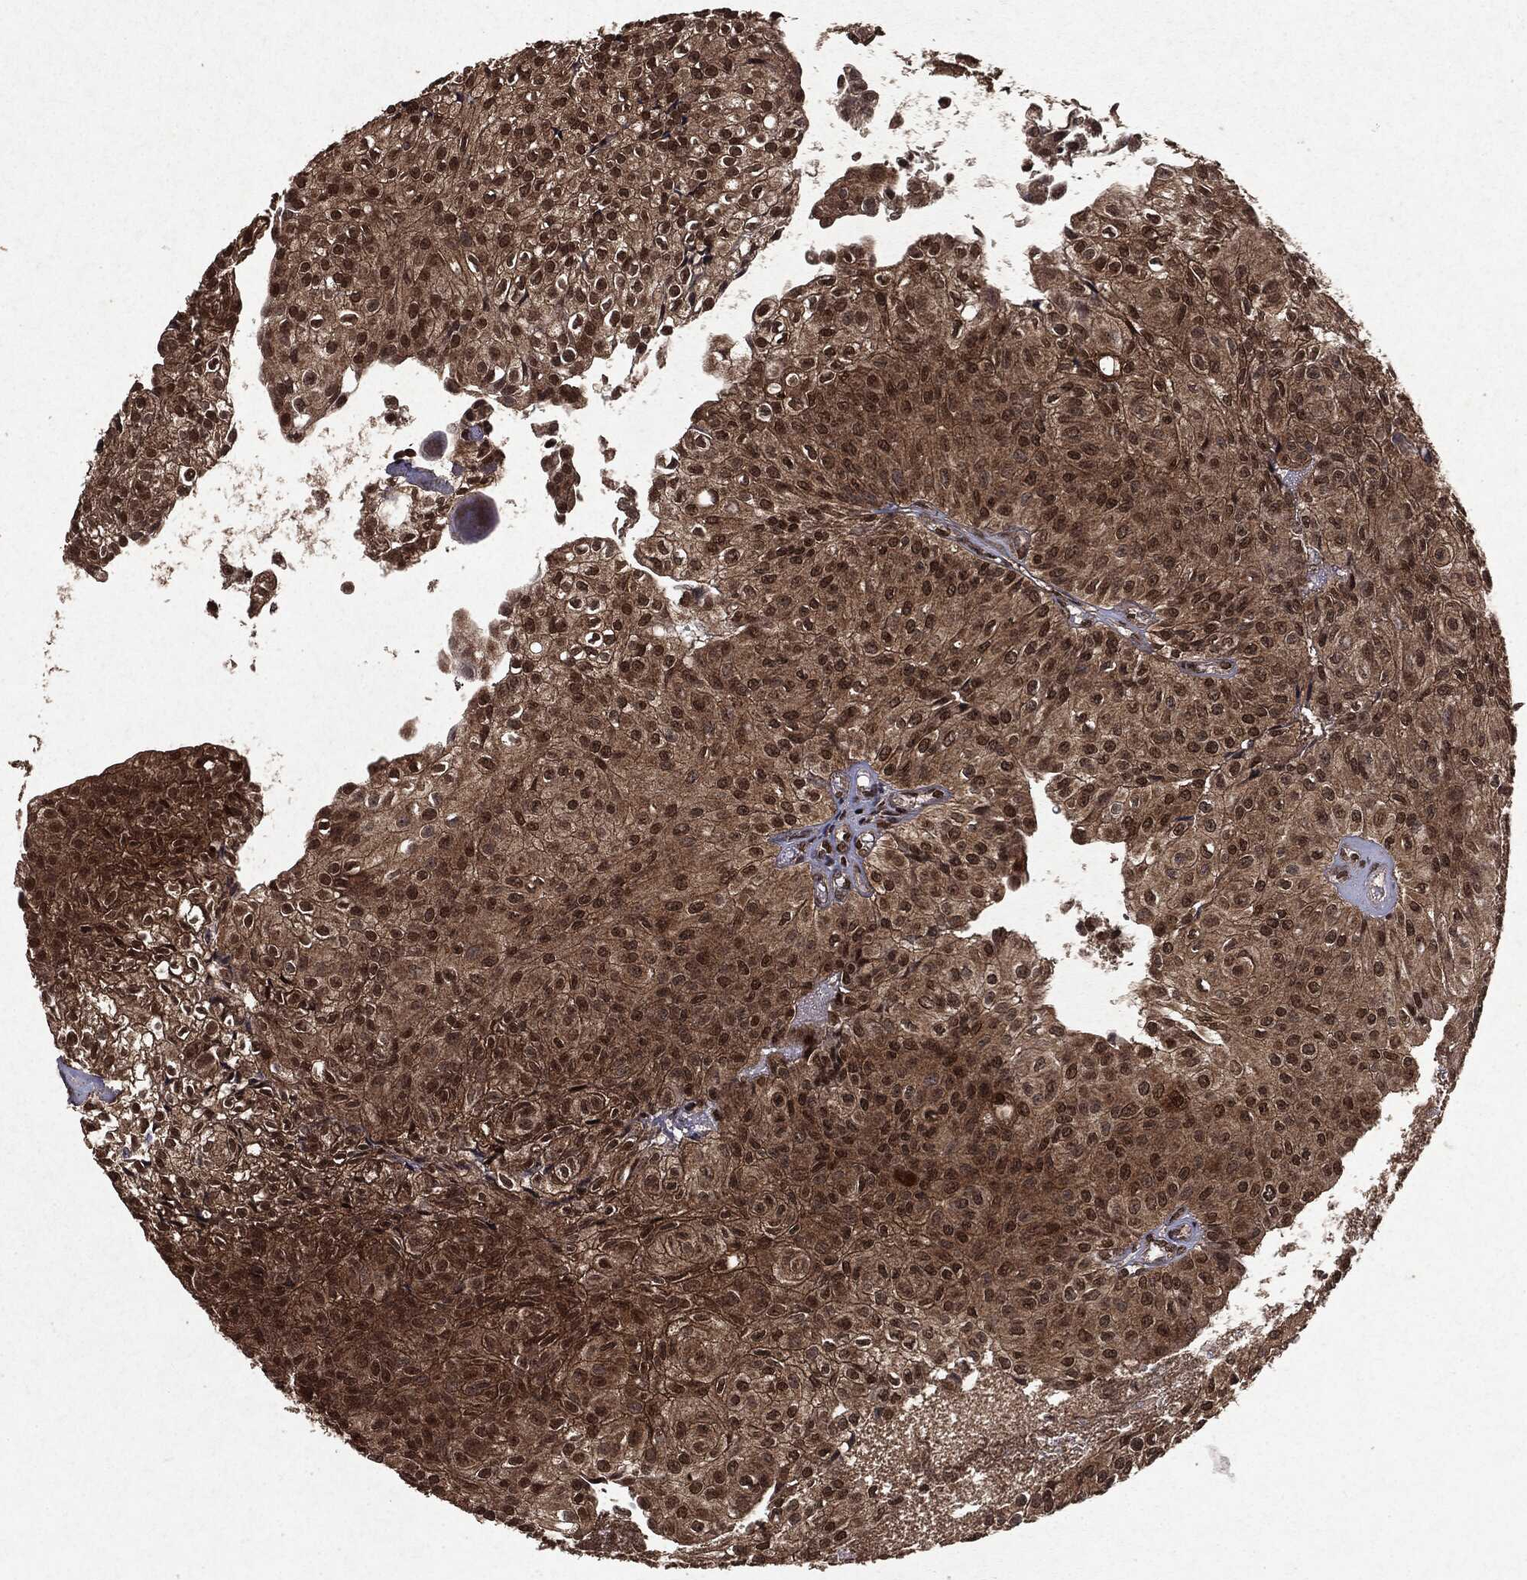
{"staining": {"intensity": "strong", "quantity": ">75%", "location": "cytoplasmic/membranous,nuclear"}, "tissue": "urothelial cancer", "cell_type": "Tumor cells", "image_type": "cancer", "snomed": [{"axis": "morphology", "description": "Urothelial carcinoma, Low grade"}, {"axis": "topography", "description": "Urinary bladder"}], "caption": "Immunohistochemistry (IHC) histopathology image of neoplastic tissue: human low-grade urothelial carcinoma stained using immunohistochemistry (IHC) shows high levels of strong protein expression localized specifically in the cytoplasmic/membranous and nuclear of tumor cells, appearing as a cytoplasmic/membranous and nuclear brown color.", "gene": "PEBP1", "patient": {"sex": "male", "age": 89}}